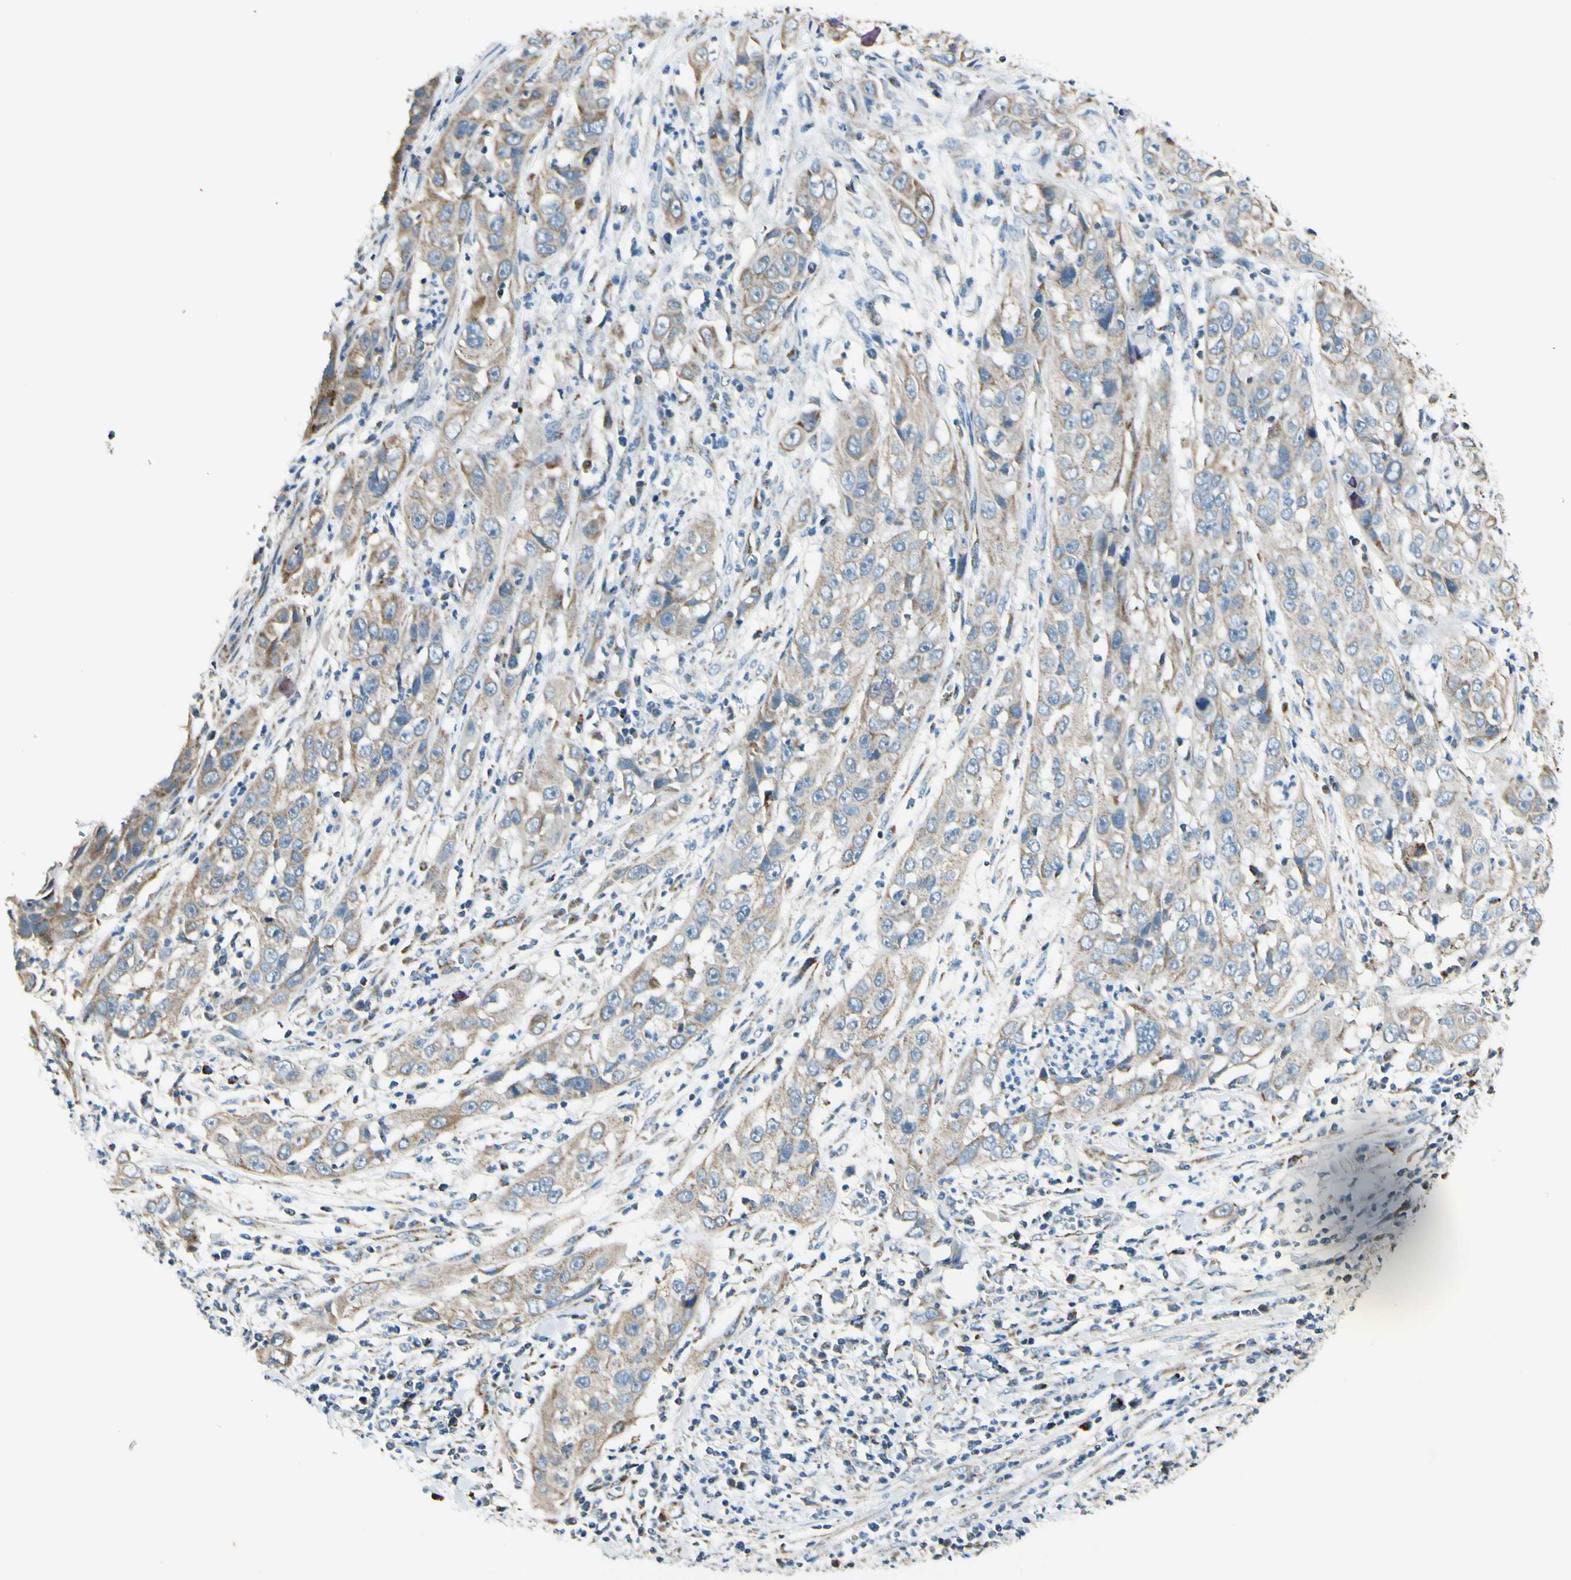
{"staining": {"intensity": "weak", "quantity": "25%-75%", "location": "cytoplasmic/membranous"}, "tissue": "cervical cancer", "cell_type": "Tumor cells", "image_type": "cancer", "snomed": [{"axis": "morphology", "description": "Squamous cell carcinoma, NOS"}, {"axis": "topography", "description": "Cervix"}], "caption": "Protein positivity by immunohistochemistry (IHC) shows weak cytoplasmic/membranous staining in approximately 25%-75% of tumor cells in squamous cell carcinoma (cervical).", "gene": "EPHB3", "patient": {"sex": "female", "age": 32}}